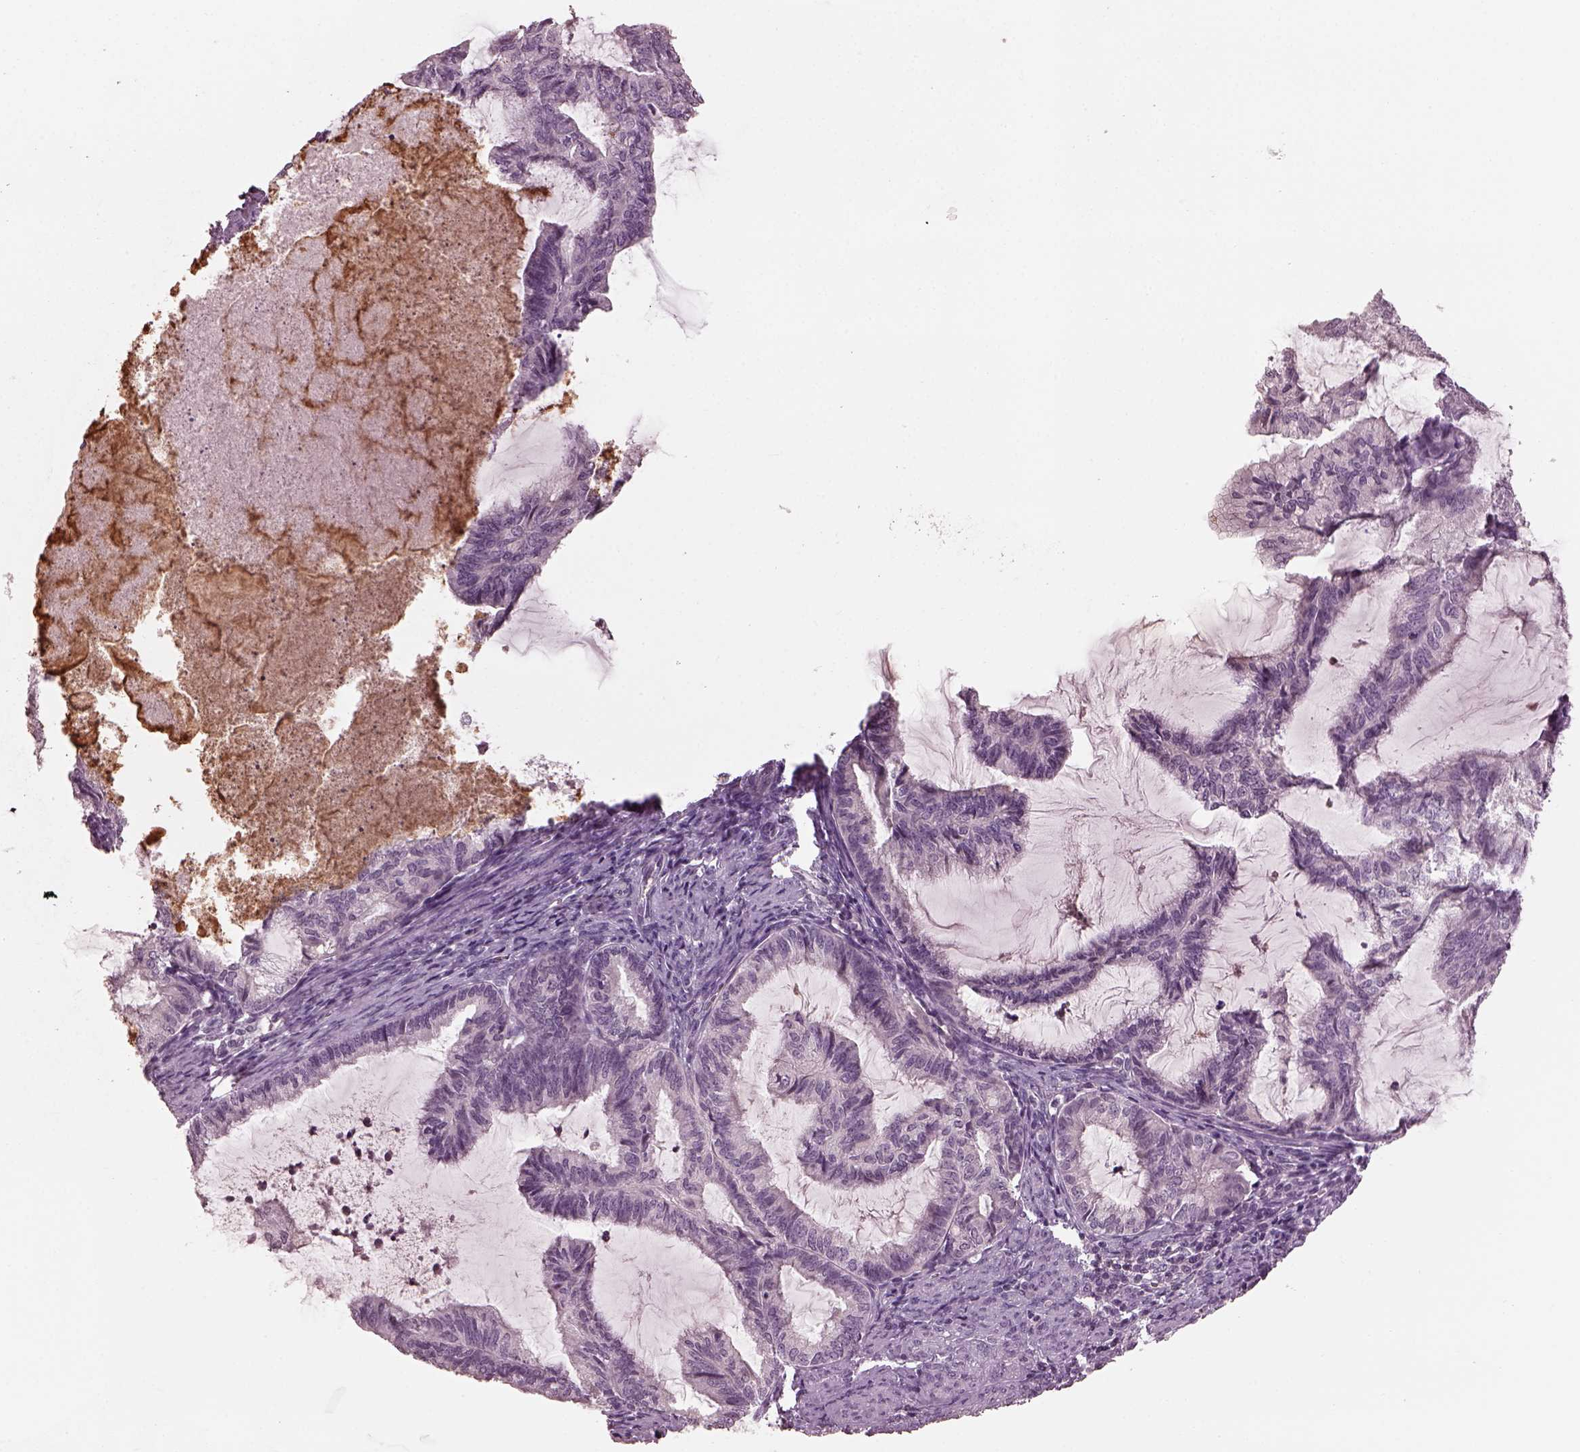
{"staining": {"intensity": "negative", "quantity": "none", "location": "none"}, "tissue": "endometrial cancer", "cell_type": "Tumor cells", "image_type": "cancer", "snomed": [{"axis": "morphology", "description": "Adenocarcinoma, NOS"}, {"axis": "topography", "description": "Endometrium"}], "caption": "Endometrial adenocarcinoma was stained to show a protein in brown. There is no significant expression in tumor cells.", "gene": "TSKS", "patient": {"sex": "female", "age": 86}}